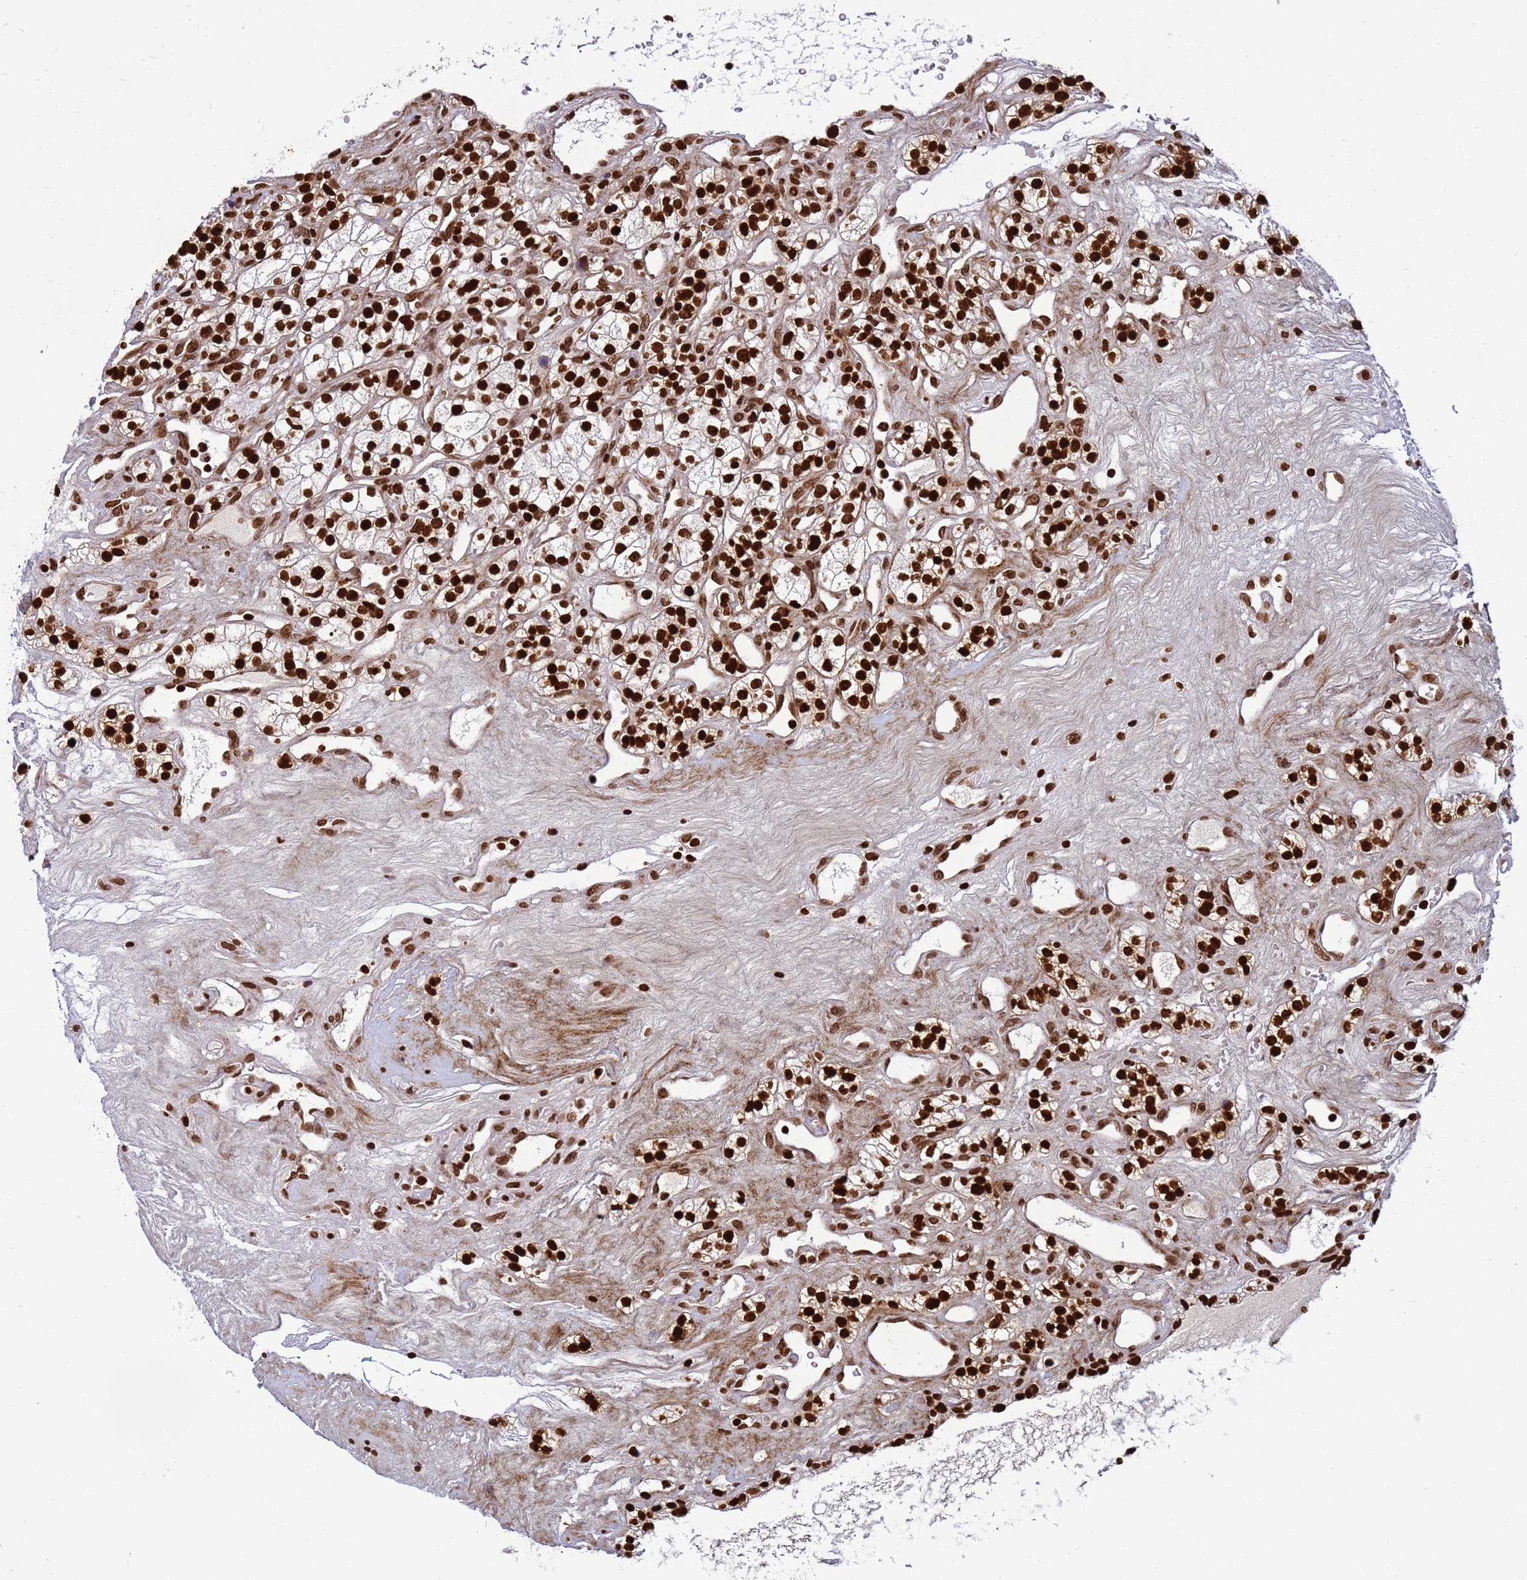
{"staining": {"intensity": "strong", "quantity": ">75%", "location": "nuclear"}, "tissue": "renal cancer", "cell_type": "Tumor cells", "image_type": "cancer", "snomed": [{"axis": "morphology", "description": "Adenocarcinoma, NOS"}, {"axis": "topography", "description": "Kidney"}], "caption": "A high amount of strong nuclear positivity is appreciated in about >75% of tumor cells in adenocarcinoma (renal) tissue.", "gene": "H3-3B", "patient": {"sex": "female", "age": 57}}